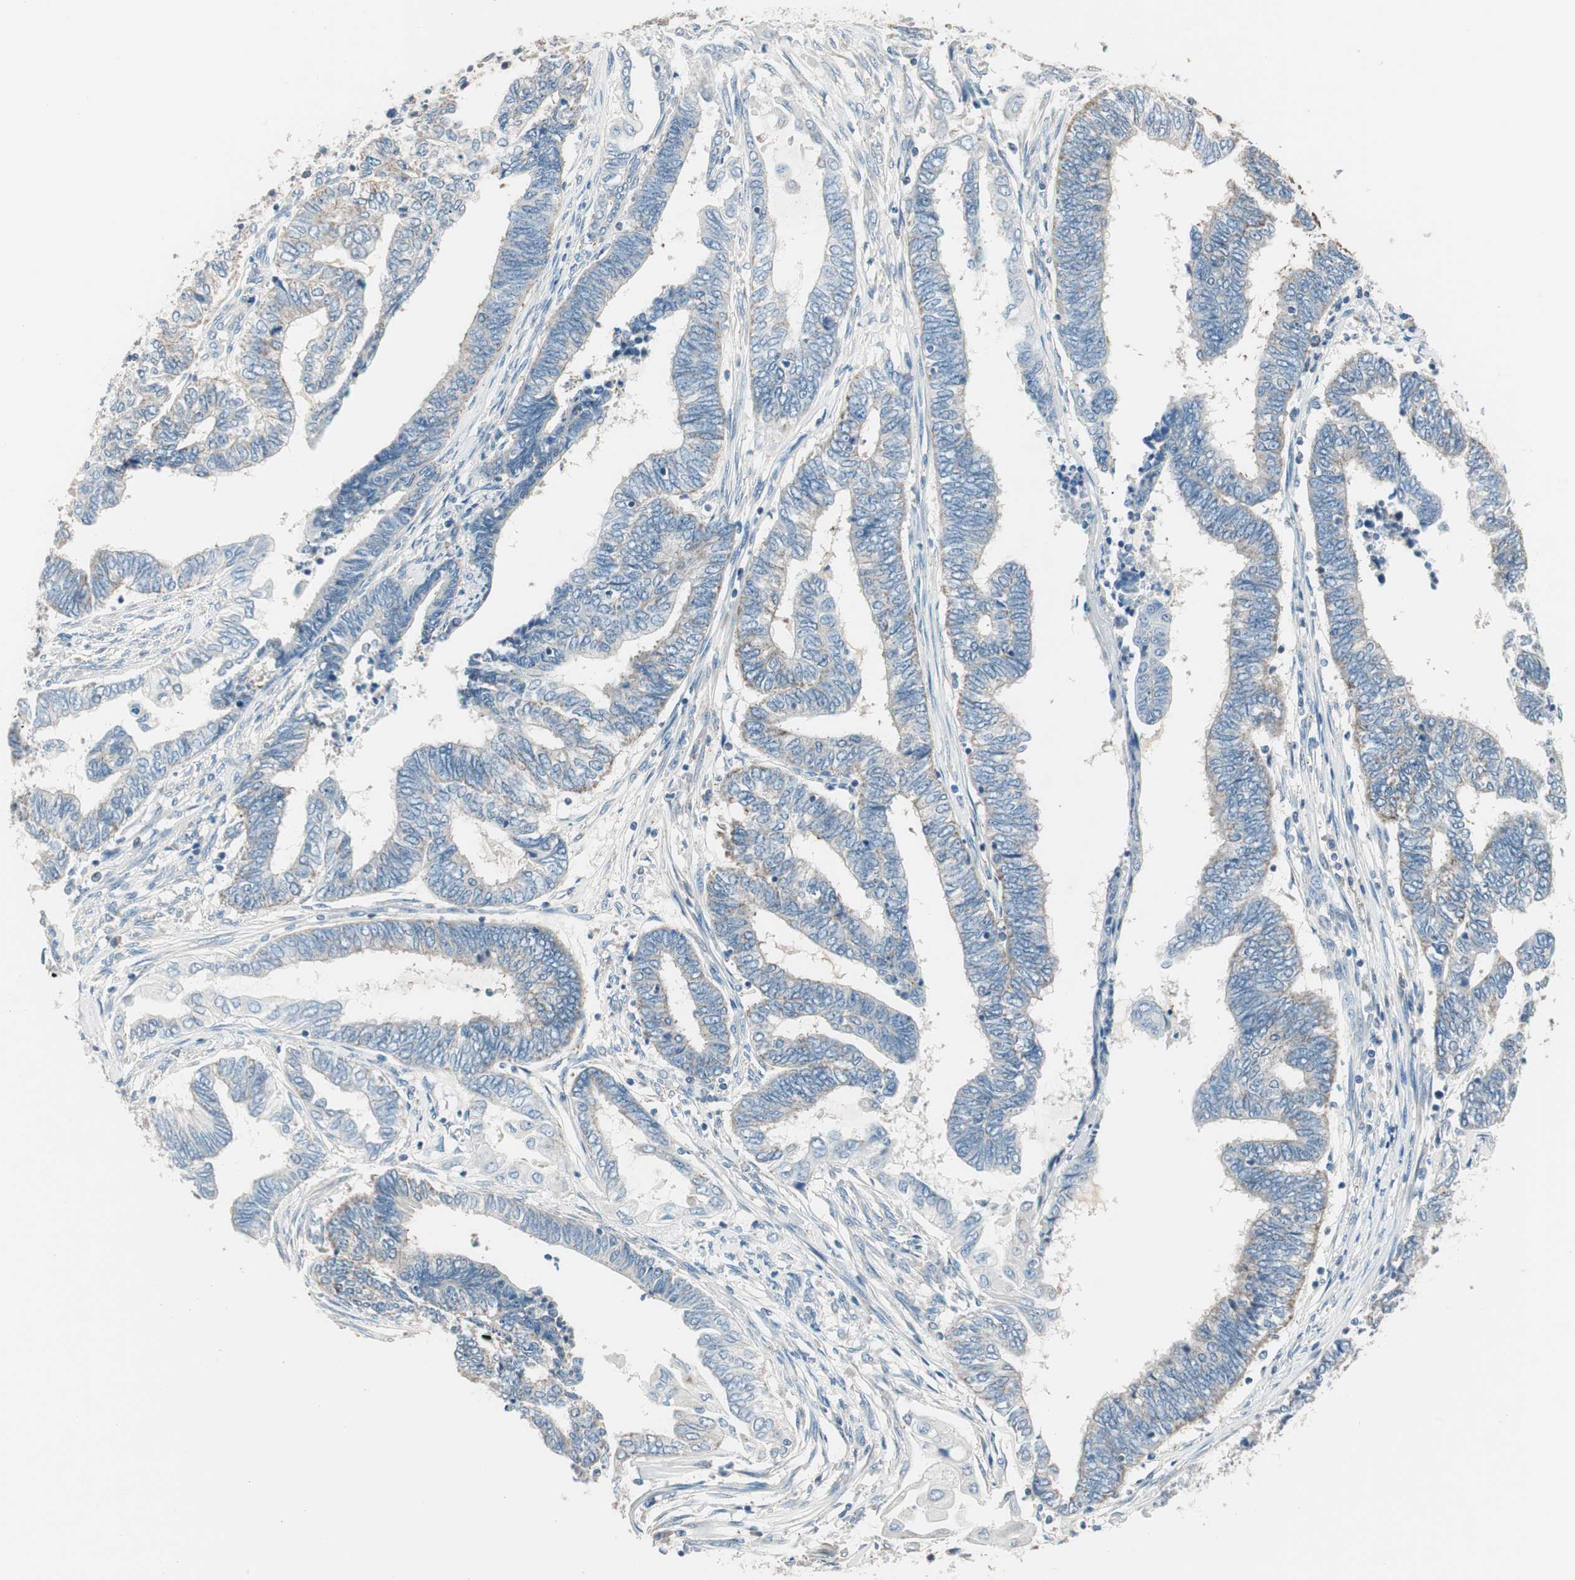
{"staining": {"intensity": "weak", "quantity": "<25%", "location": "cytoplasmic/membranous"}, "tissue": "endometrial cancer", "cell_type": "Tumor cells", "image_type": "cancer", "snomed": [{"axis": "morphology", "description": "Adenocarcinoma, NOS"}, {"axis": "topography", "description": "Uterus"}, {"axis": "topography", "description": "Endometrium"}], "caption": "High power microscopy image of an immunohistochemistry image of endometrial cancer, revealing no significant positivity in tumor cells. Brightfield microscopy of IHC stained with DAB (brown) and hematoxylin (blue), captured at high magnification.", "gene": "RAD54B", "patient": {"sex": "female", "age": 70}}